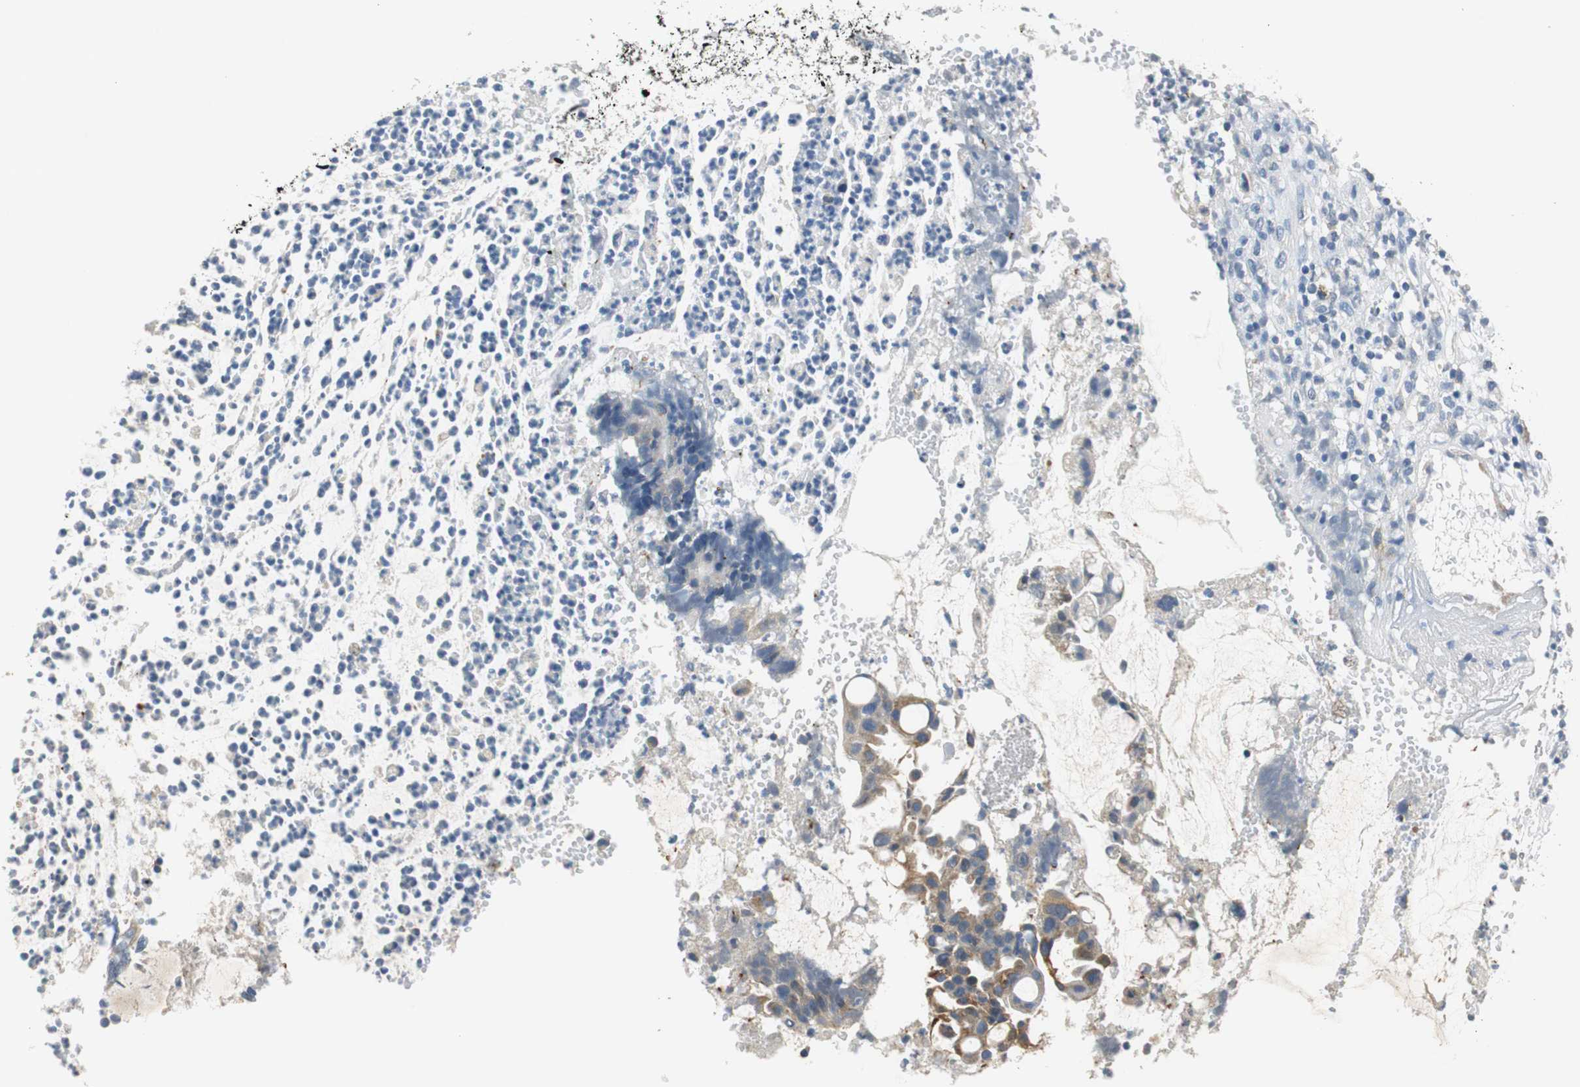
{"staining": {"intensity": "moderate", "quantity": ">75%", "location": "cytoplasmic/membranous"}, "tissue": "colorectal cancer", "cell_type": "Tumor cells", "image_type": "cancer", "snomed": [{"axis": "morphology", "description": "Adenocarcinoma, NOS"}, {"axis": "topography", "description": "Colon"}], "caption": "Protein expression analysis of human colorectal cancer reveals moderate cytoplasmic/membranous staining in approximately >75% of tumor cells. (DAB = brown stain, brightfield microscopy at high magnification).", "gene": "FADS2", "patient": {"sex": "female", "age": 57}}